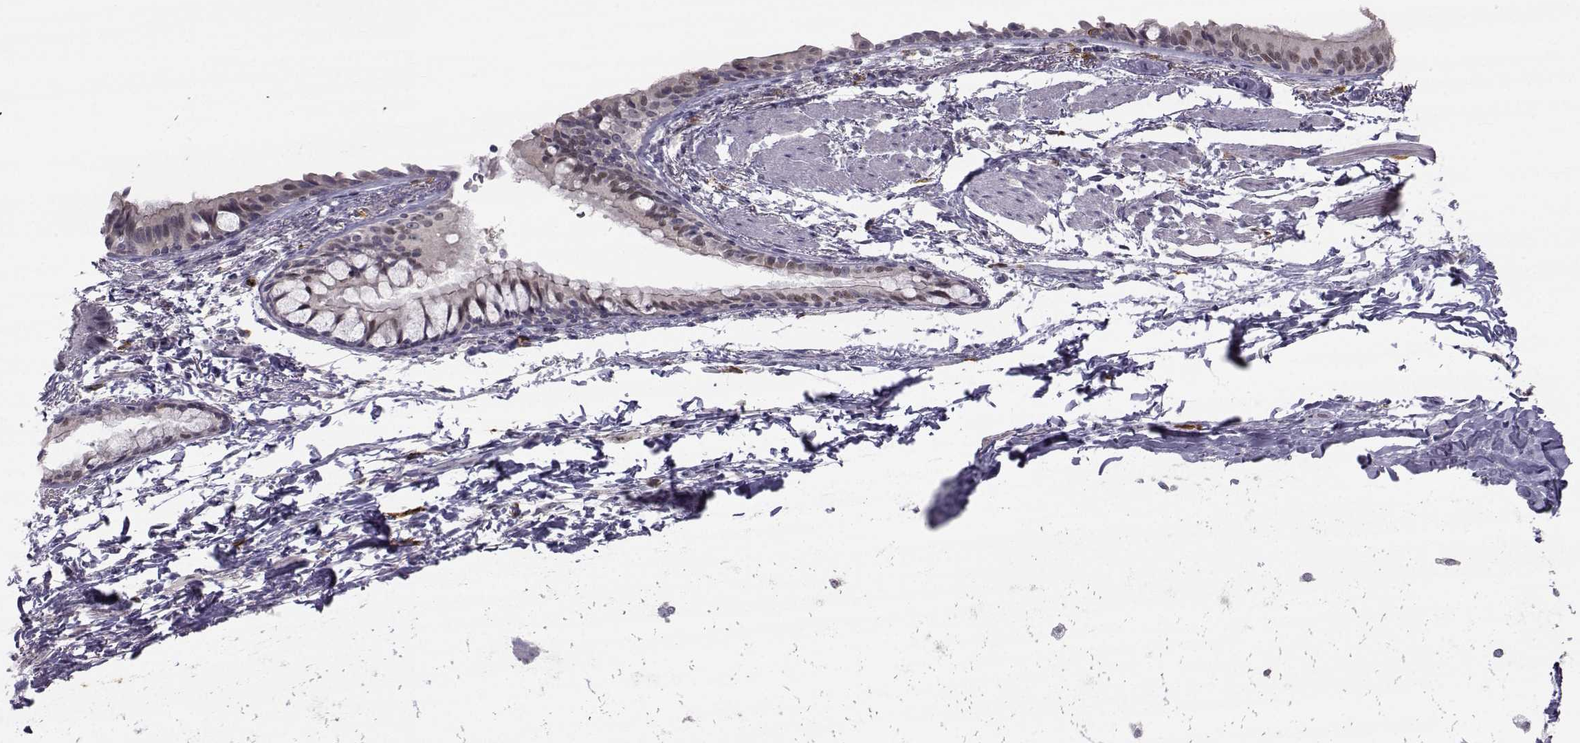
{"staining": {"intensity": "moderate", "quantity": "<25%", "location": "nuclear"}, "tissue": "bronchus", "cell_type": "Respiratory epithelial cells", "image_type": "normal", "snomed": [{"axis": "morphology", "description": "Normal tissue, NOS"}, {"axis": "morphology", "description": "Squamous cell carcinoma, NOS"}, {"axis": "topography", "description": "Bronchus"}, {"axis": "topography", "description": "Lung"}], "caption": "Protein staining of benign bronchus demonstrates moderate nuclear staining in approximately <25% of respiratory epithelial cells. Ihc stains the protein of interest in brown and the nuclei are stained blue.", "gene": "LRP8", "patient": {"sex": "male", "age": 69}}